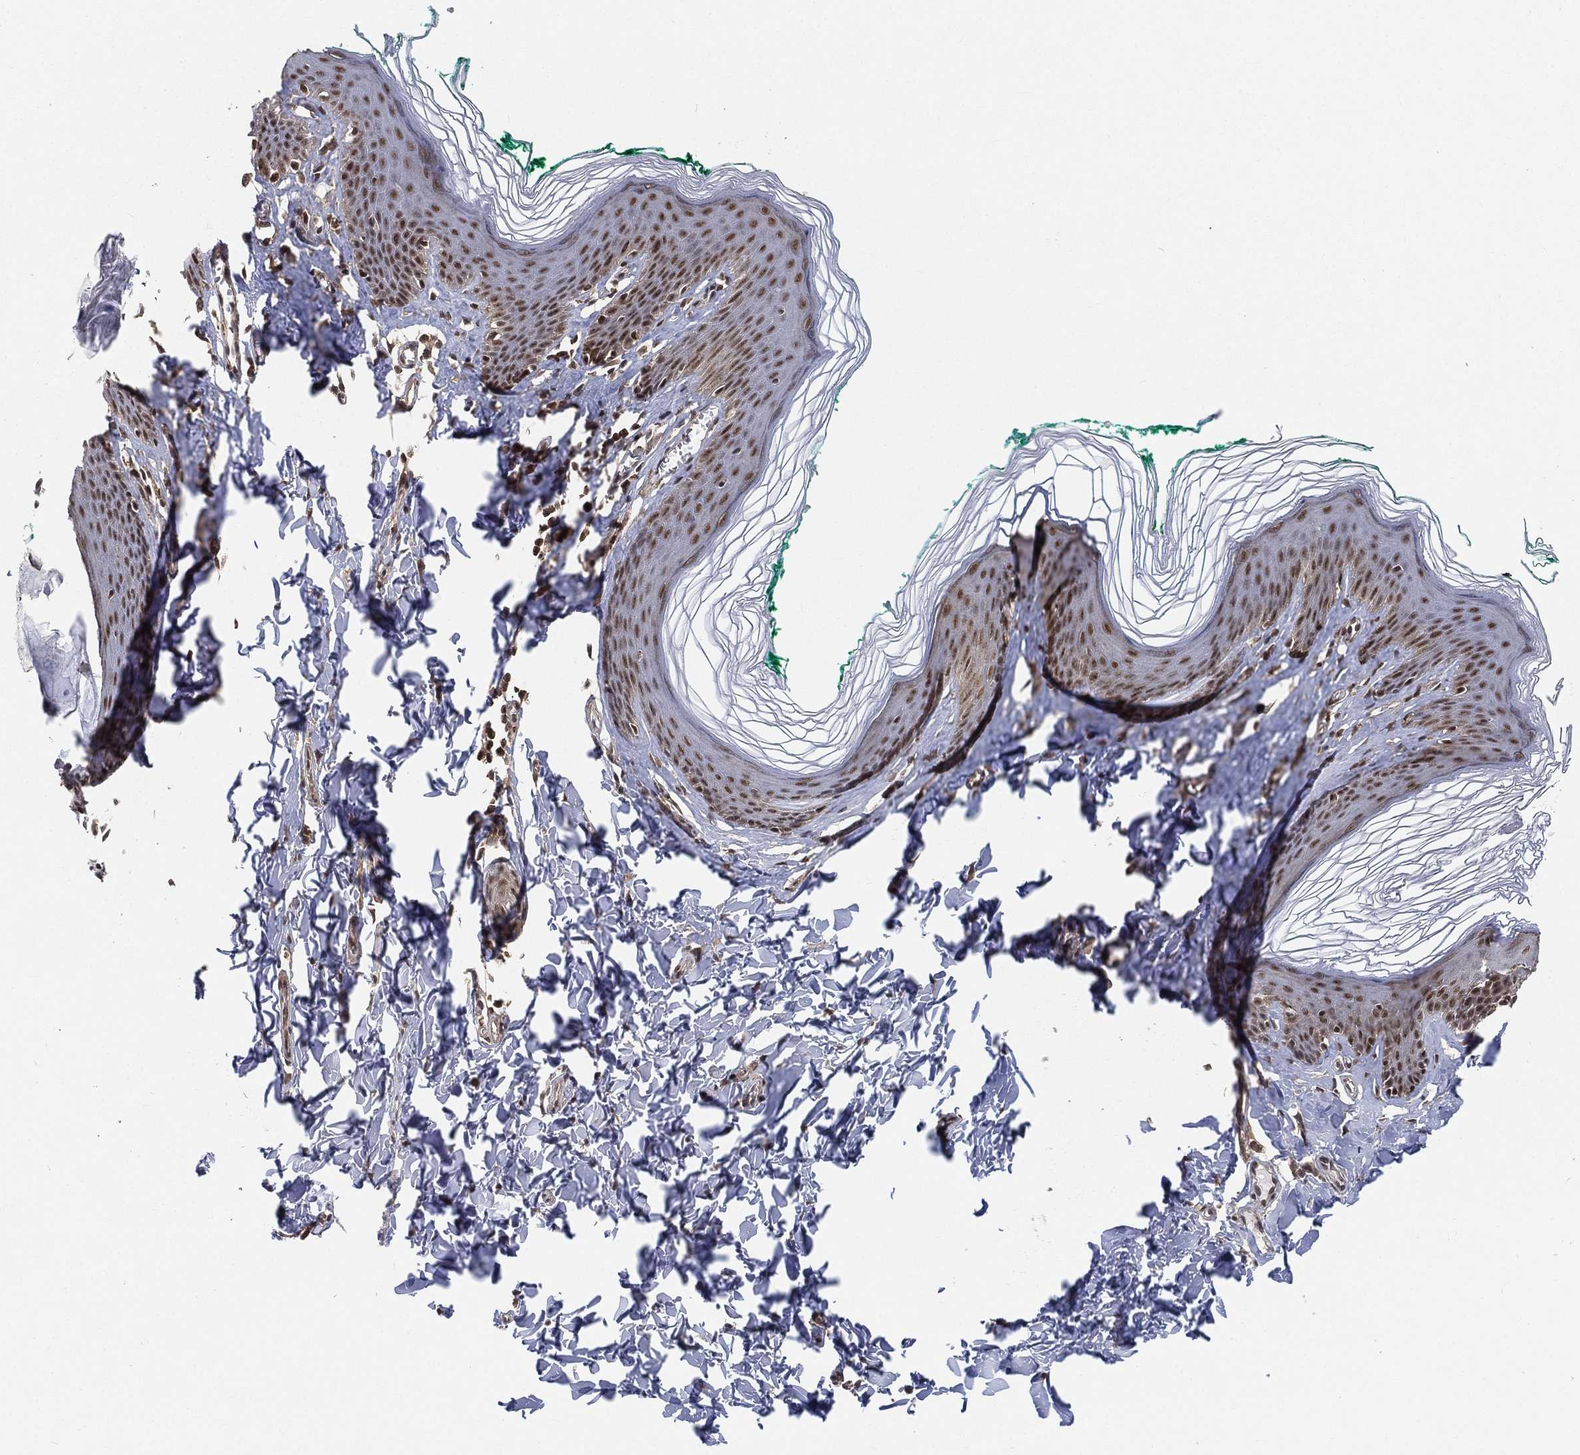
{"staining": {"intensity": "strong", "quantity": ">75%", "location": "nuclear"}, "tissue": "skin", "cell_type": "Epidermal cells", "image_type": "normal", "snomed": [{"axis": "morphology", "description": "Normal tissue, NOS"}, {"axis": "topography", "description": "Vulva"}], "caption": "A micrograph of skin stained for a protein reveals strong nuclear brown staining in epidermal cells. (IHC, brightfield microscopy, high magnification).", "gene": "RSRC2", "patient": {"sex": "female", "age": 66}}